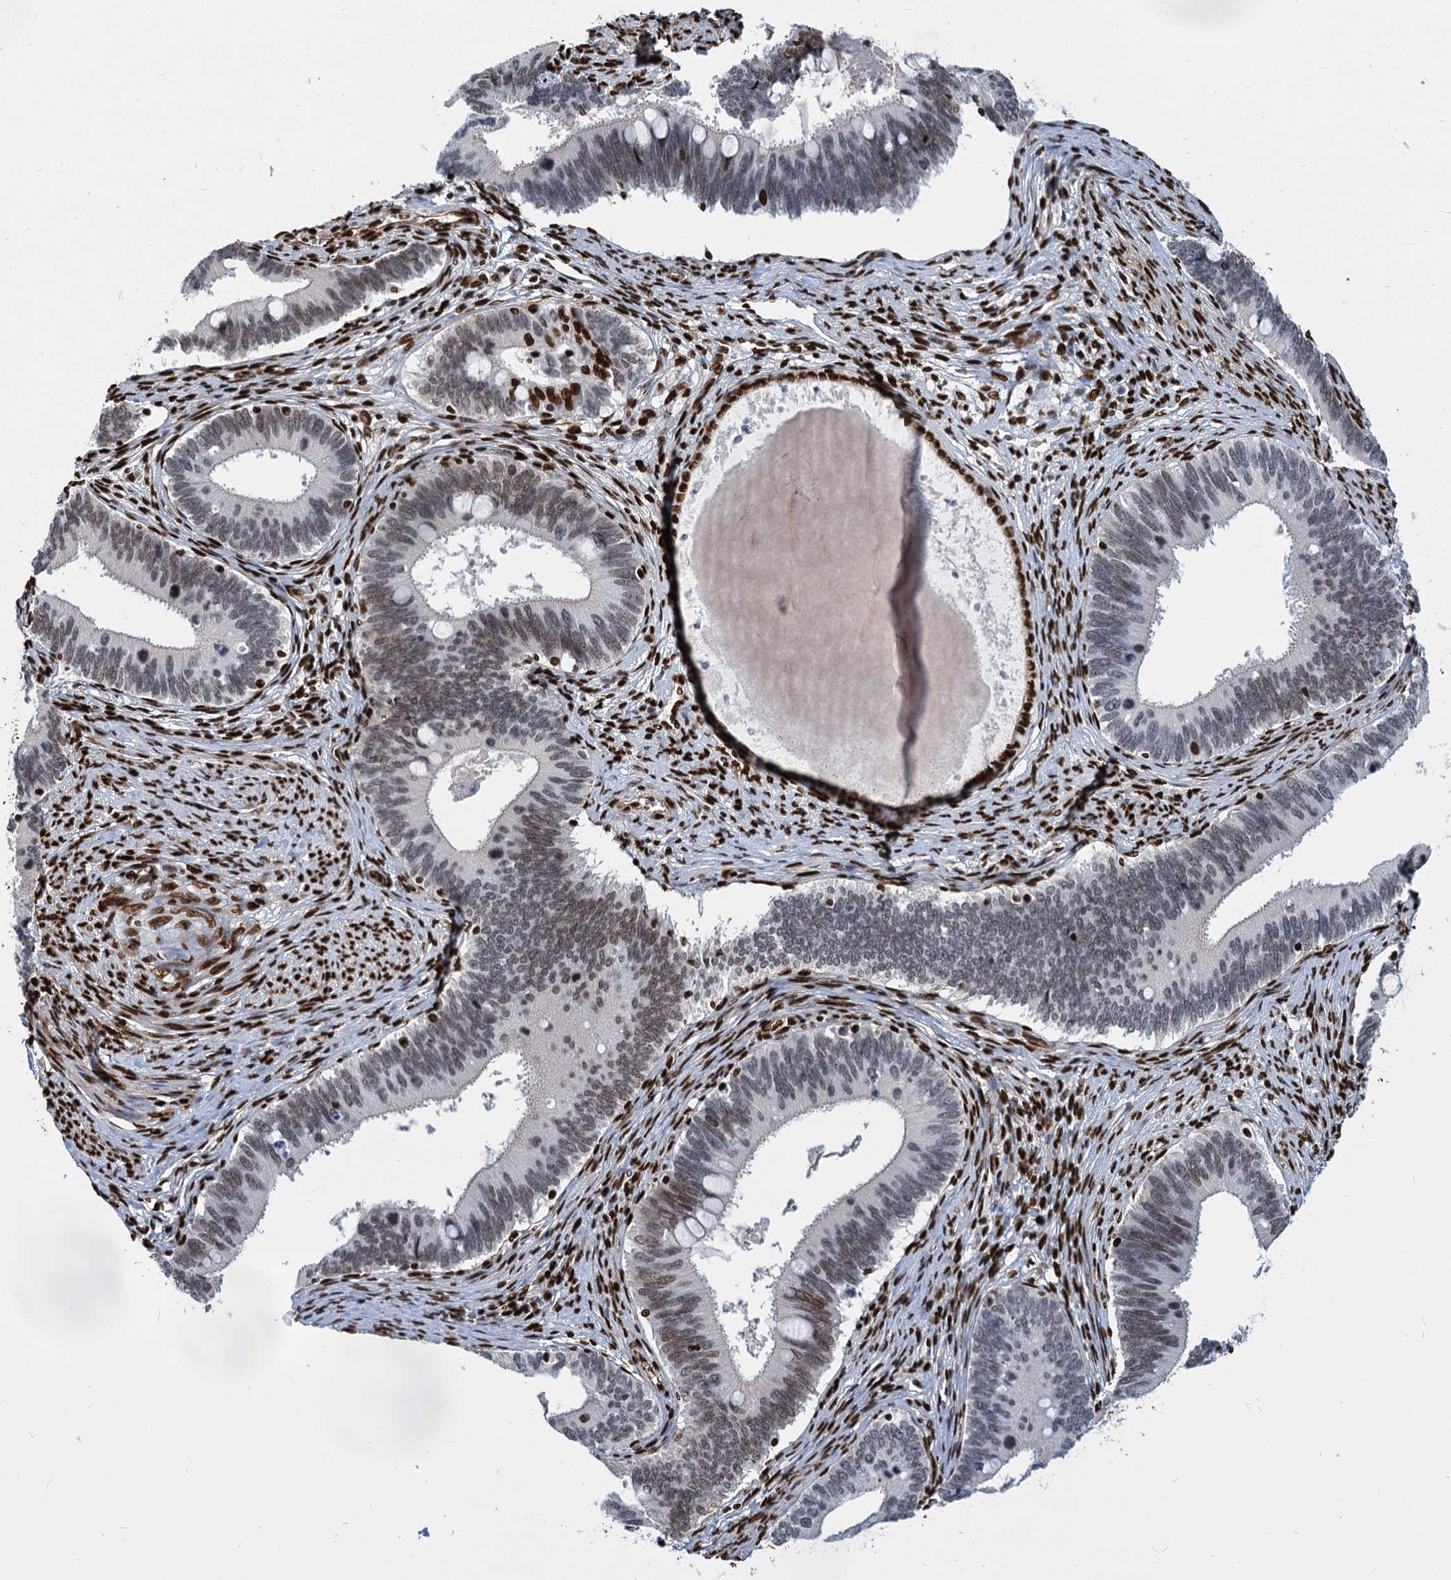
{"staining": {"intensity": "moderate", "quantity": "25%-75%", "location": "nuclear"}, "tissue": "cervical cancer", "cell_type": "Tumor cells", "image_type": "cancer", "snomed": [{"axis": "morphology", "description": "Adenocarcinoma, NOS"}, {"axis": "topography", "description": "Cervix"}], "caption": "Moderate nuclear staining for a protein is present in about 25%-75% of tumor cells of adenocarcinoma (cervical) using immunohistochemistry (IHC).", "gene": "MECP2", "patient": {"sex": "female", "age": 42}}